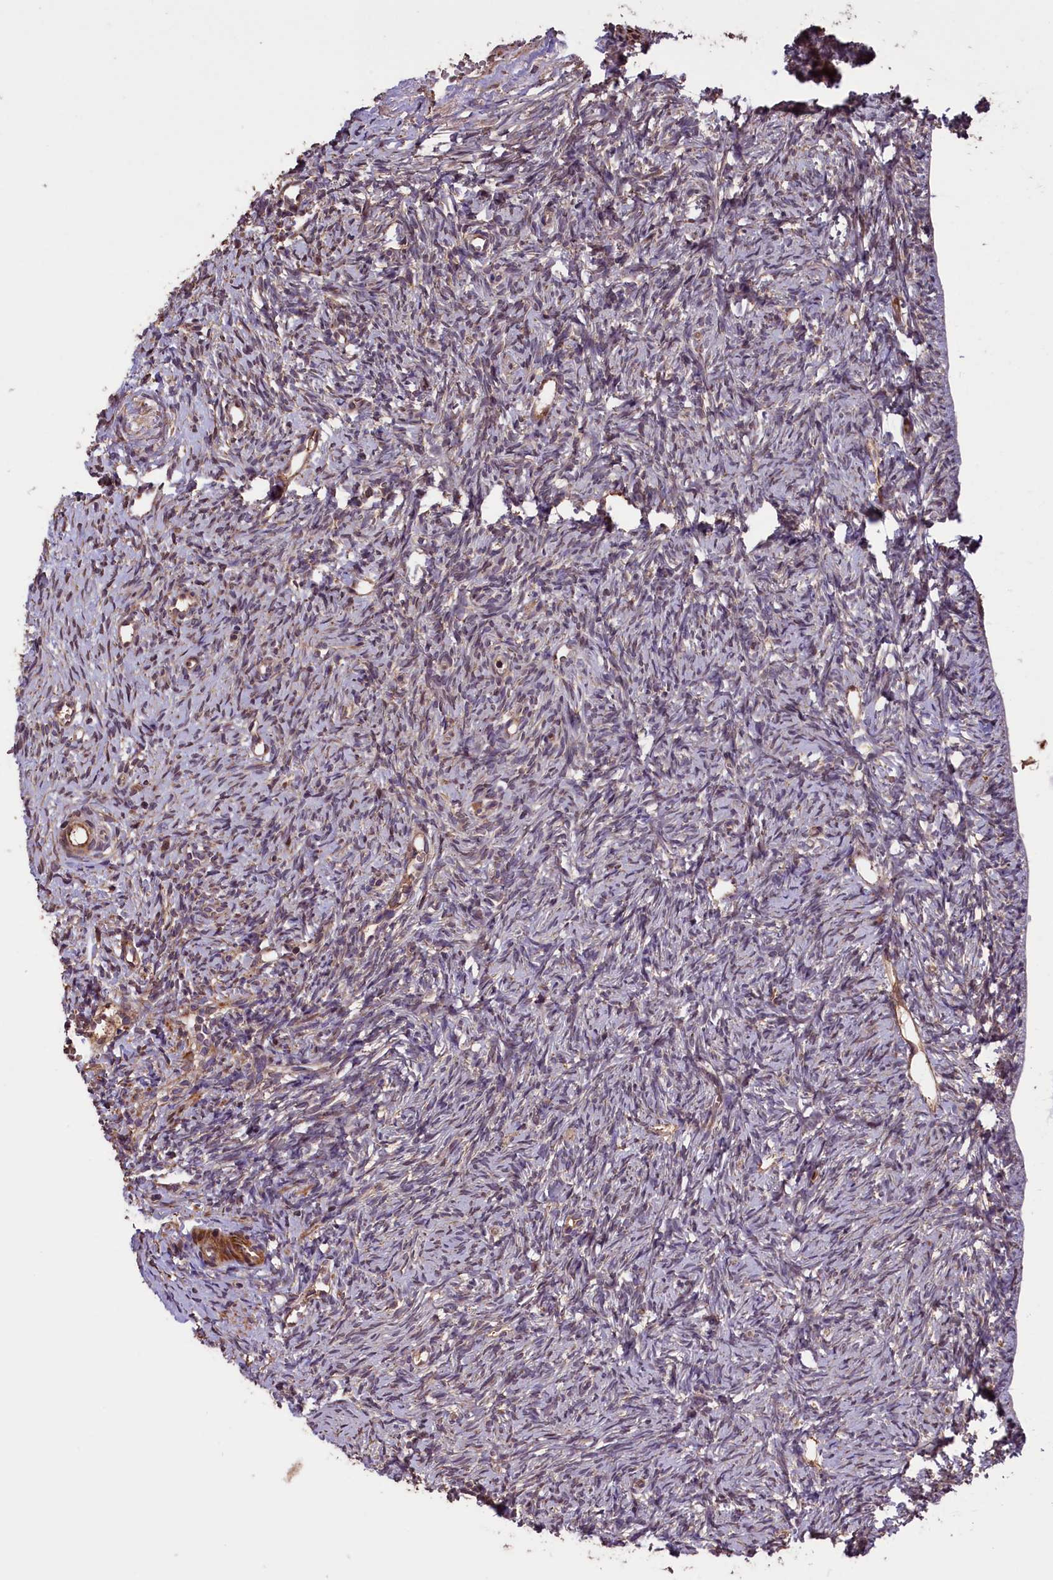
{"staining": {"intensity": "moderate", "quantity": ">75%", "location": "cytoplasmic/membranous"}, "tissue": "ovary", "cell_type": "Follicle cells", "image_type": "normal", "snomed": [{"axis": "morphology", "description": "Normal tissue, NOS"}, {"axis": "topography", "description": "Ovary"}], "caption": "This is a micrograph of immunohistochemistry (IHC) staining of benign ovary, which shows moderate staining in the cytoplasmic/membranous of follicle cells.", "gene": "DNAJB9", "patient": {"sex": "female", "age": 51}}